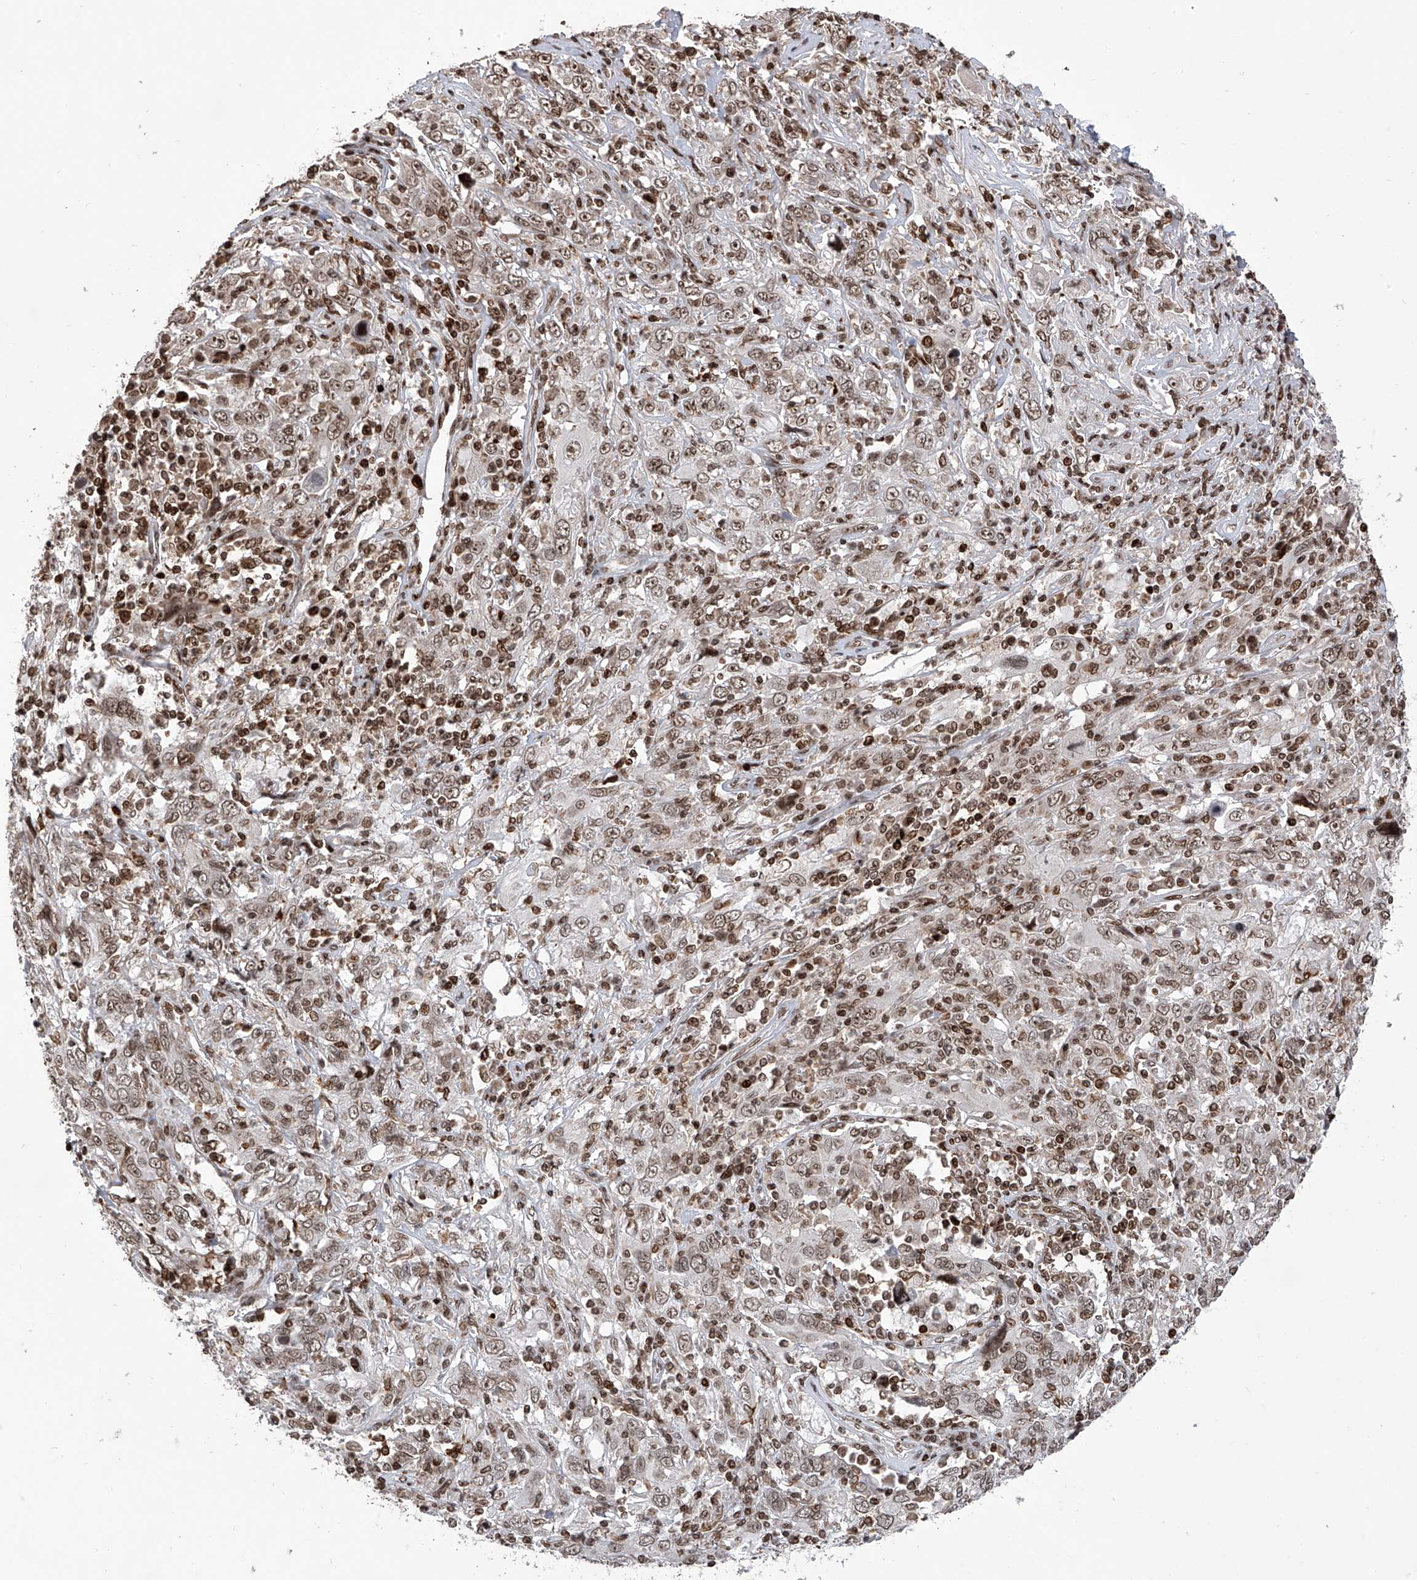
{"staining": {"intensity": "moderate", "quantity": ">75%", "location": "nuclear"}, "tissue": "cervical cancer", "cell_type": "Tumor cells", "image_type": "cancer", "snomed": [{"axis": "morphology", "description": "Squamous cell carcinoma, NOS"}, {"axis": "topography", "description": "Cervix"}], "caption": "Tumor cells demonstrate moderate nuclear positivity in about >75% of cells in cervical cancer.", "gene": "PAK1IP1", "patient": {"sex": "female", "age": 46}}